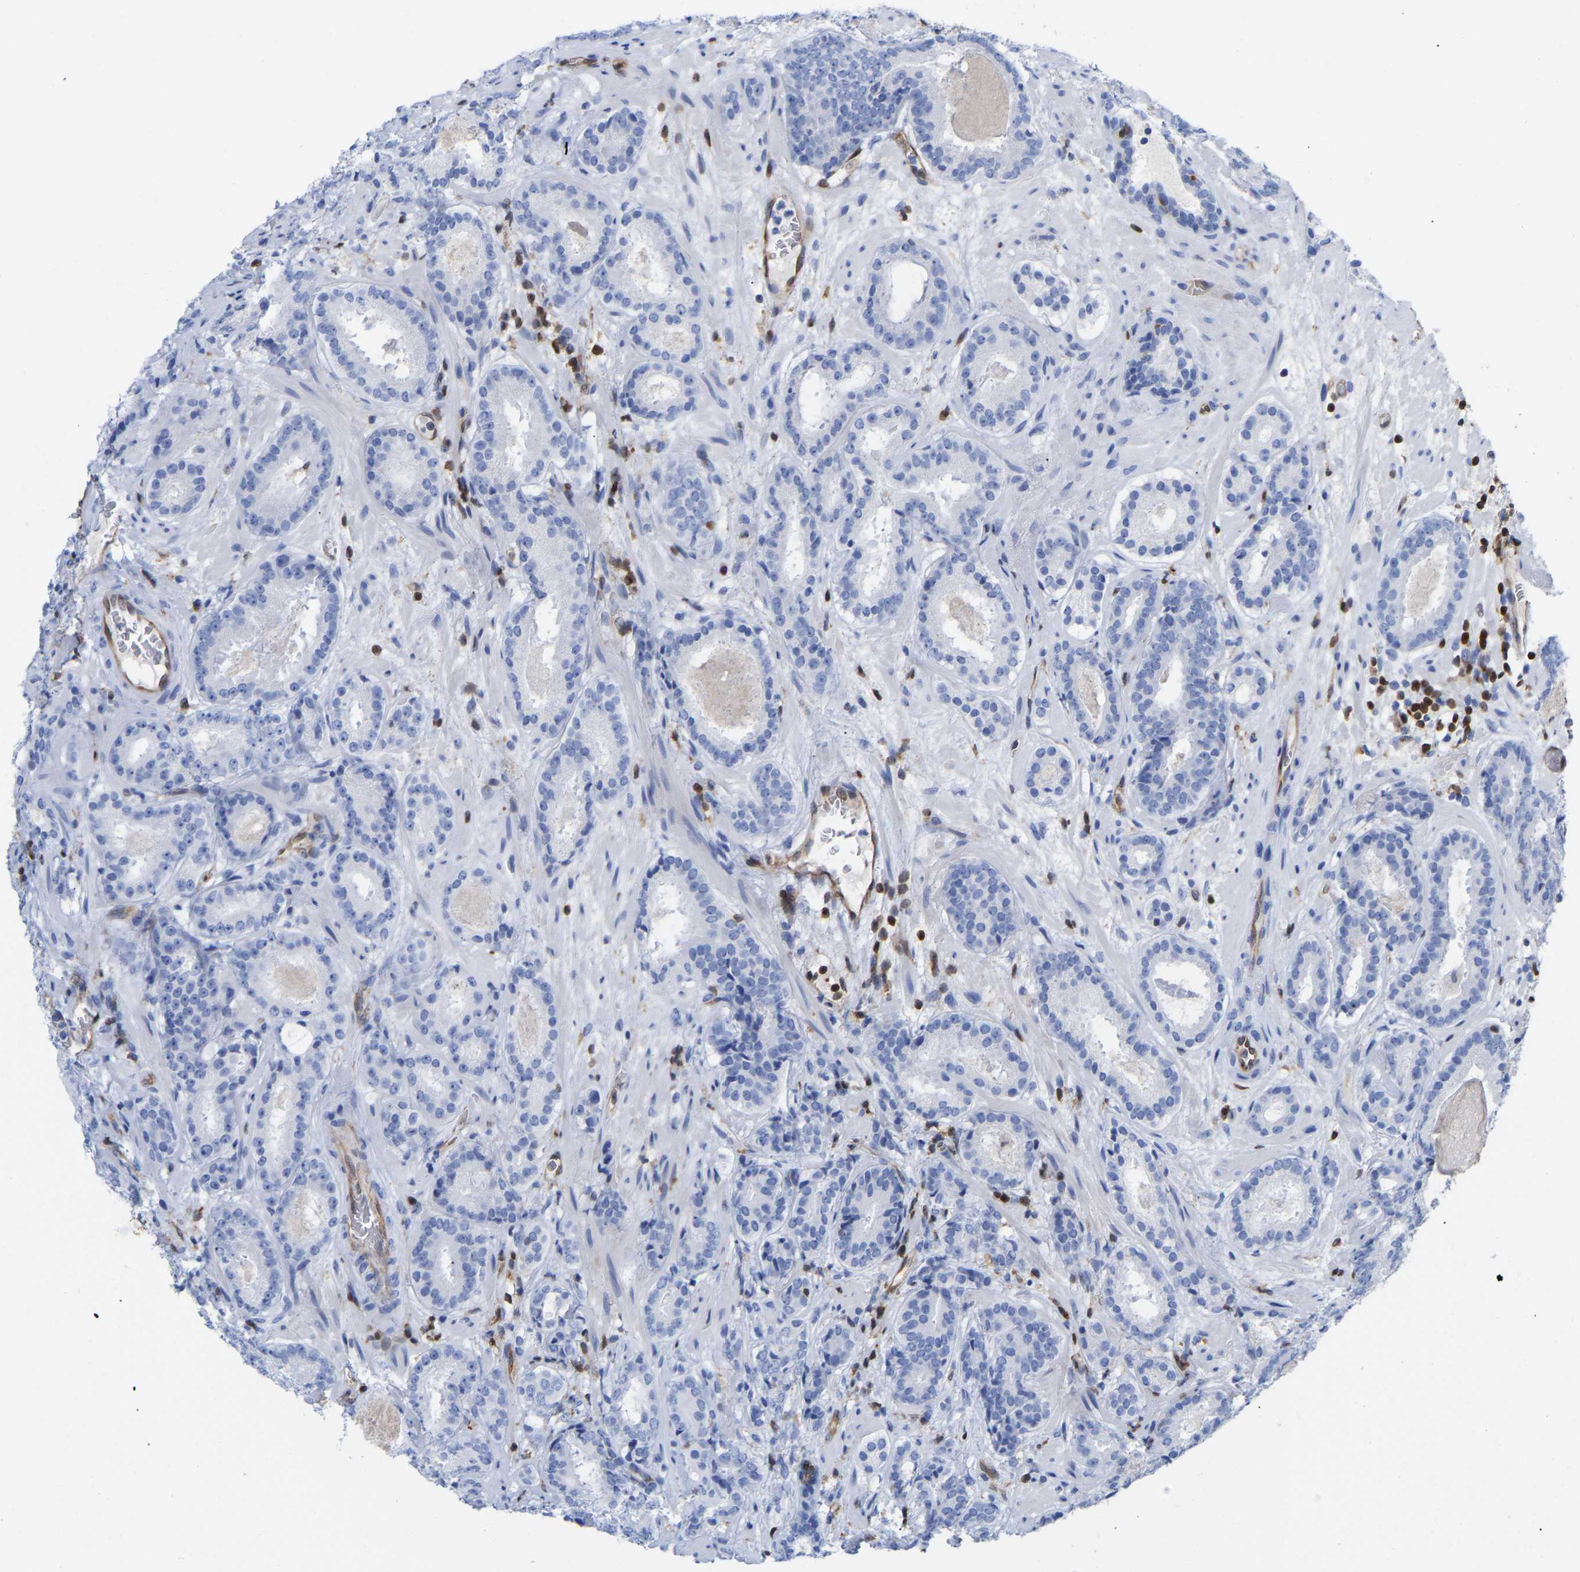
{"staining": {"intensity": "negative", "quantity": "none", "location": "none"}, "tissue": "prostate cancer", "cell_type": "Tumor cells", "image_type": "cancer", "snomed": [{"axis": "morphology", "description": "Adenocarcinoma, Low grade"}, {"axis": "topography", "description": "Prostate"}], "caption": "Prostate cancer (low-grade adenocarcinoma) stained for a protein using IHC exhibits no expression tumor cells.", "gene": "GIMAP4", "patient": {"sex": "male", "age": 69}}